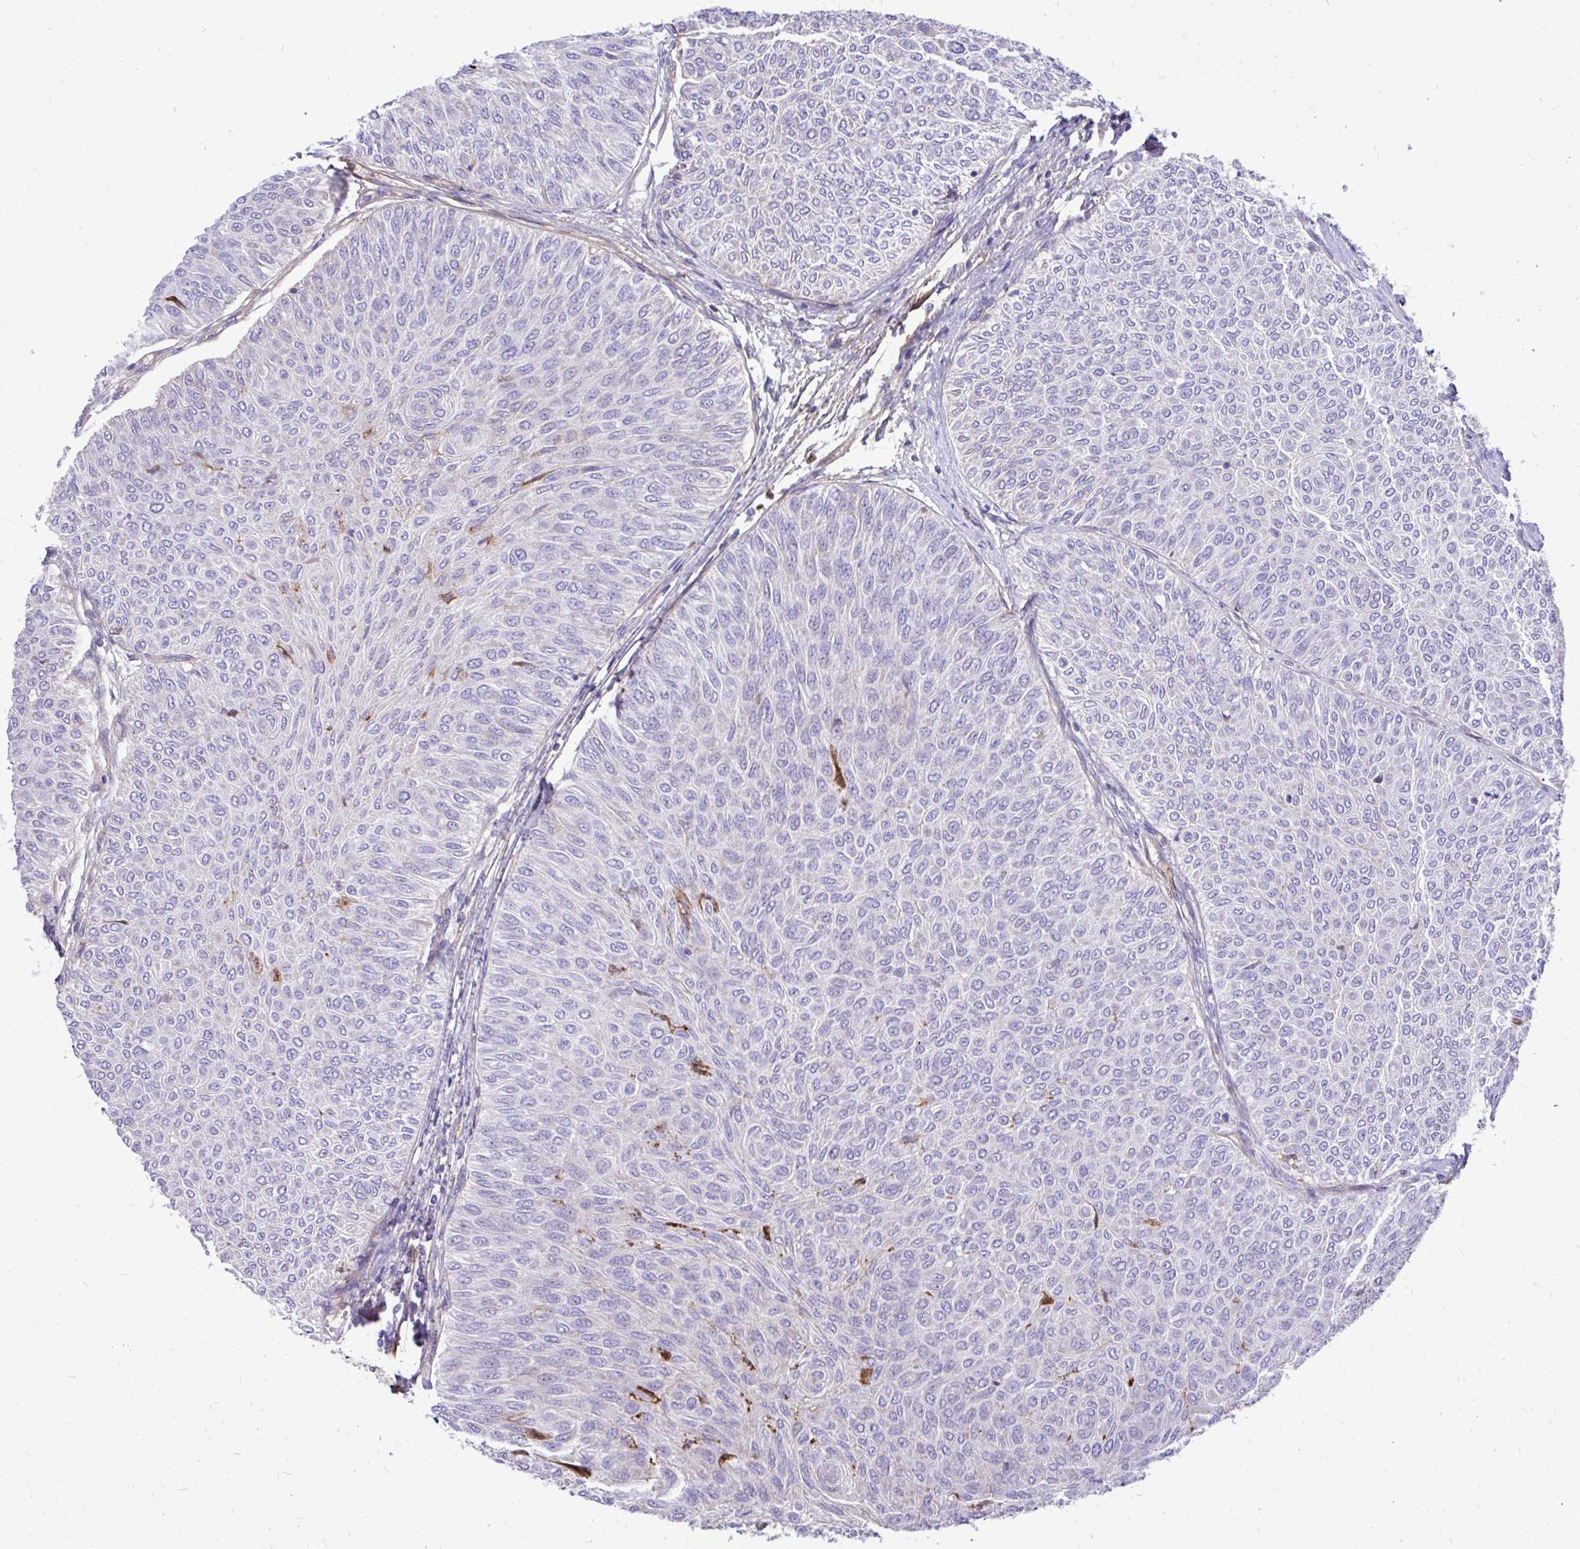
{"staining": {"intensity": "moderate", "quantity": "<25%", "location": "cytoplasmic/membranous"}, "tissue": "urothelial cancer", "cell_type": "Tumor cells", "image_type": "cancer", "snomed": [{"axis": "morphology", "description": "Urothelial carcinoma, Low grade"}, {"axis": "topography", "description": "Urinary bladder"}], "caption": "Urothelial cancer was stained to show a protein in brown. There is low levels of moderate cytoplasmic/membranous staining in about <25% of tumor cells.", "gene": "ATP13A2", "patient": {"sex": "male", "age": 78}}